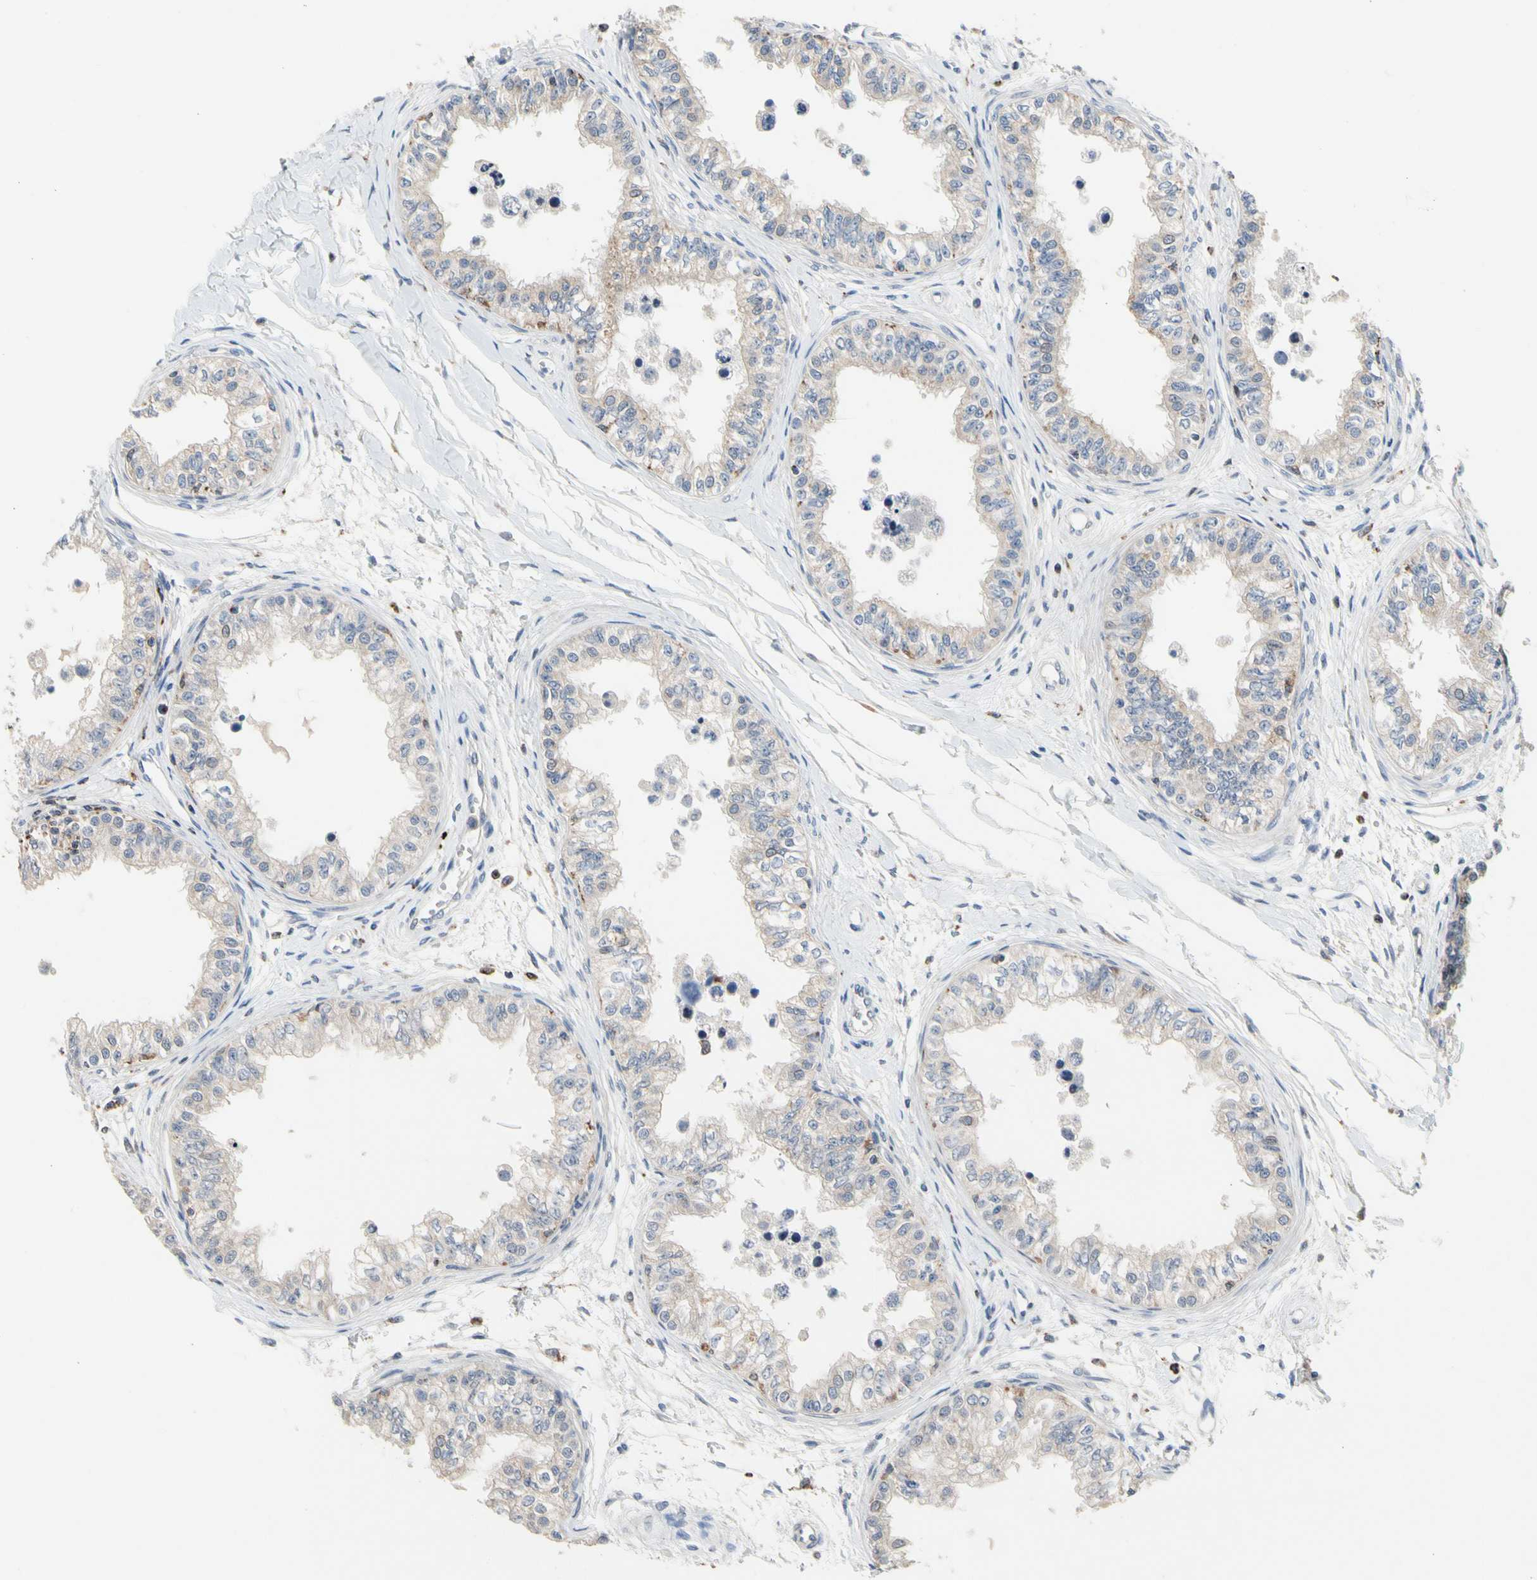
{"staining": {"intensity": "moderate", "quantity": ">75%", "location": "cytoplasmic/membranous"}, "tissue": "epididymis", "cell_type": "Glandular cells", "image_type": "normal", "snomed": [{"axis": "morphology", "description": "Normal tissue, NOS"}, {"axis": "morphology", "description": "Adenocarcinoma, metastatic, NOS"}, {"axis": "topography", "description": "Testis"}, {"axis": "topography", "description": "Epididymis"}], "caption": "Immunohistochemical staining of unremarkable epididymis demonstrates moderate cytoplasmic/membranous protein expression in approximately >75% of glandular cells.", "gene": "ADA2", "patient": {"sex": "male", "age": 26}}